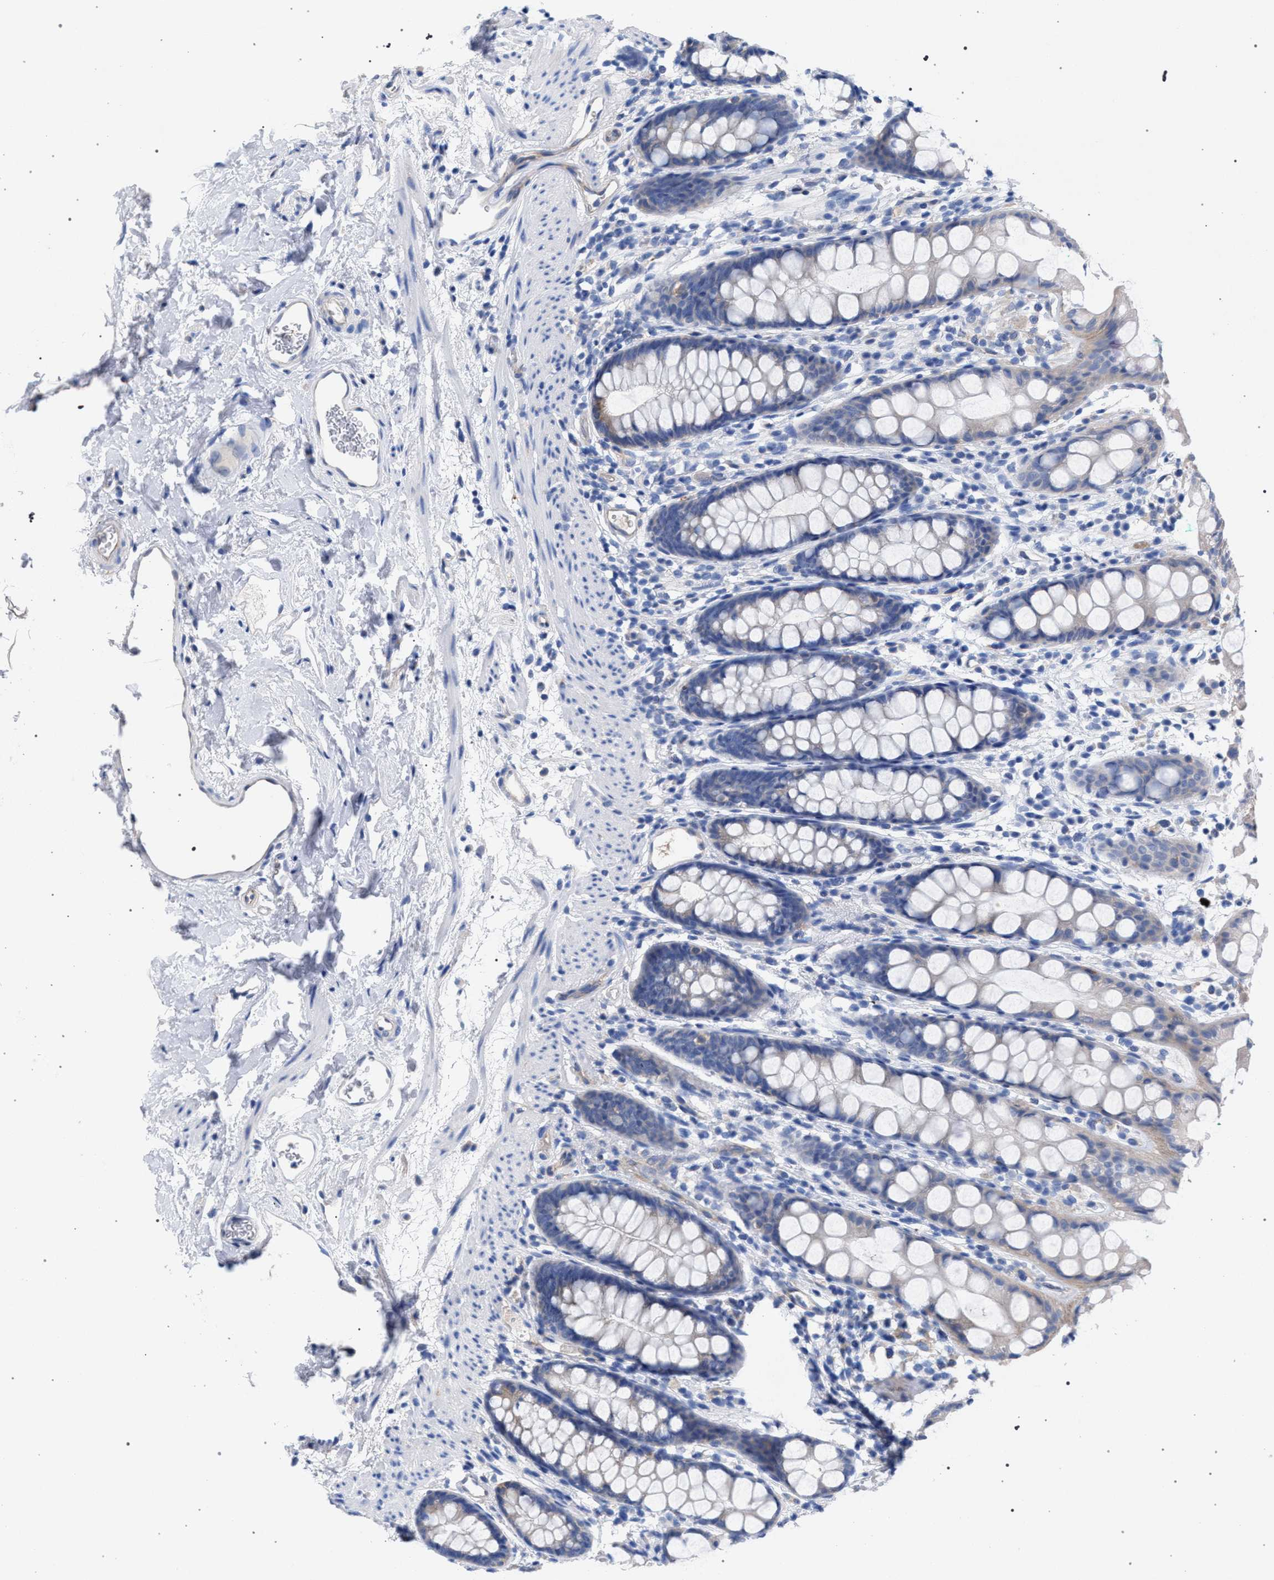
{"staining": {"intensity": "negative", "quantity": "none", "location": "none"}, "tissue": "rectum", "cell_type": "Glandular cells", "image_type": "normal", "snomed": [{"axis": "morphology", "description": "Normal tissue, NOS"}, {"axis": "topography", "description": "Rectum"}], "caption": "This is a image of immunohistochemistry staining of benign rectum, which shows no positivity in glandular cells. (Stains: DAB (3,3'-diaminobenzidine) immunohistochemistry with hematoxylin counter stain, Microscopy: brightfield microscopy at high magnification).", "gene": "GMPR", "patient": {"sex": "female", "age": 65}}